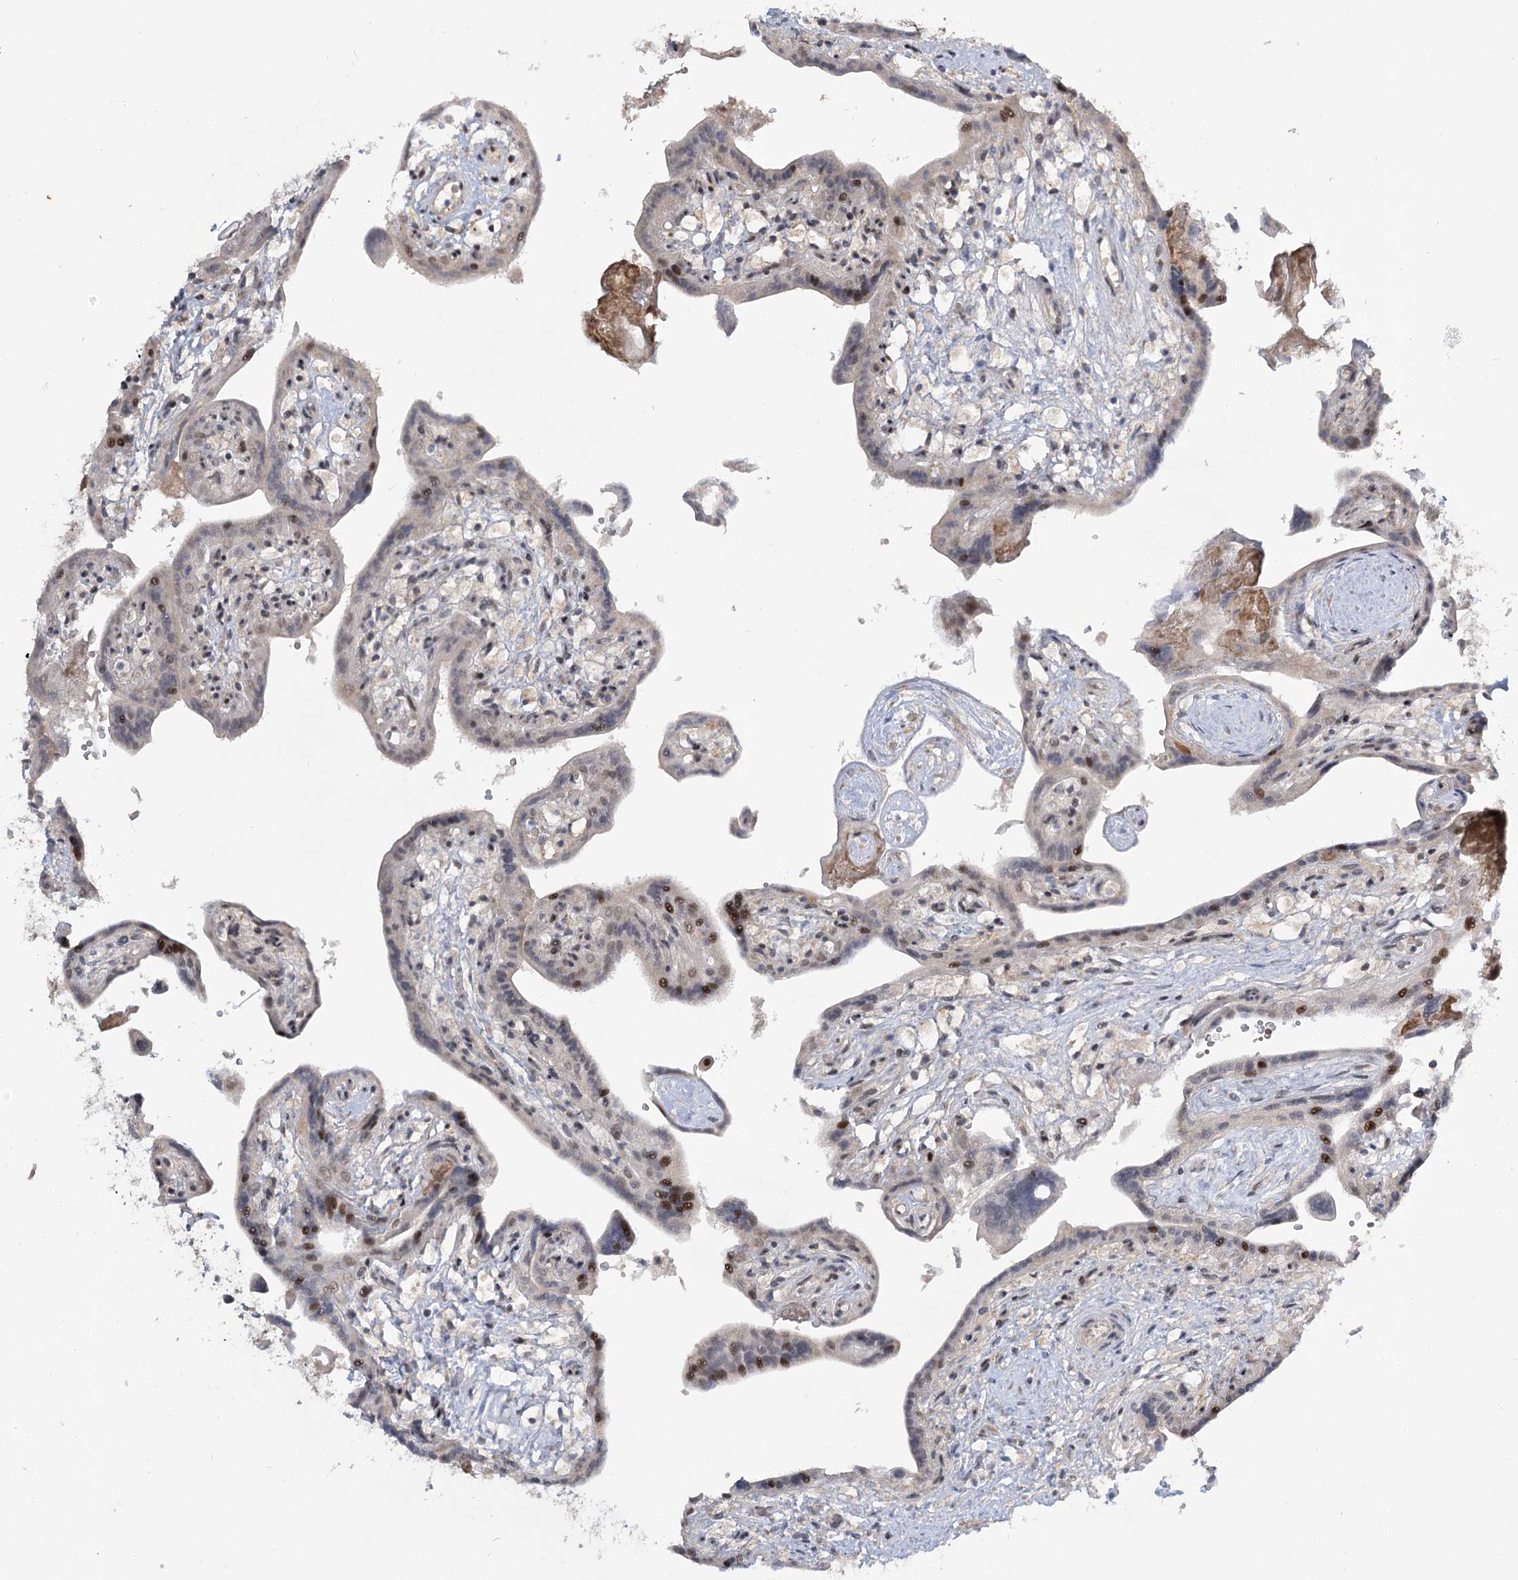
{"staining": {"intensity": "moderate", "quantity": "<25%", "location": "nuclear"}, "tissue": "placenta", "cell_type": "Trophoblastic cells", "image_type": "normal", "snomed": [{"axis": "morphology", "description": "Normal tissue, NOS"}, {"axis": "topography", "description": "Placenta"}], "caption": "The histopathology image shows immunohistochemical staining of benign placenta. There is moderate nuclear expression is appreciated in approximately <25% of trophoblastic cells.", "gene": "HELQ", "patient": {"sex": "female", "age": 37}}